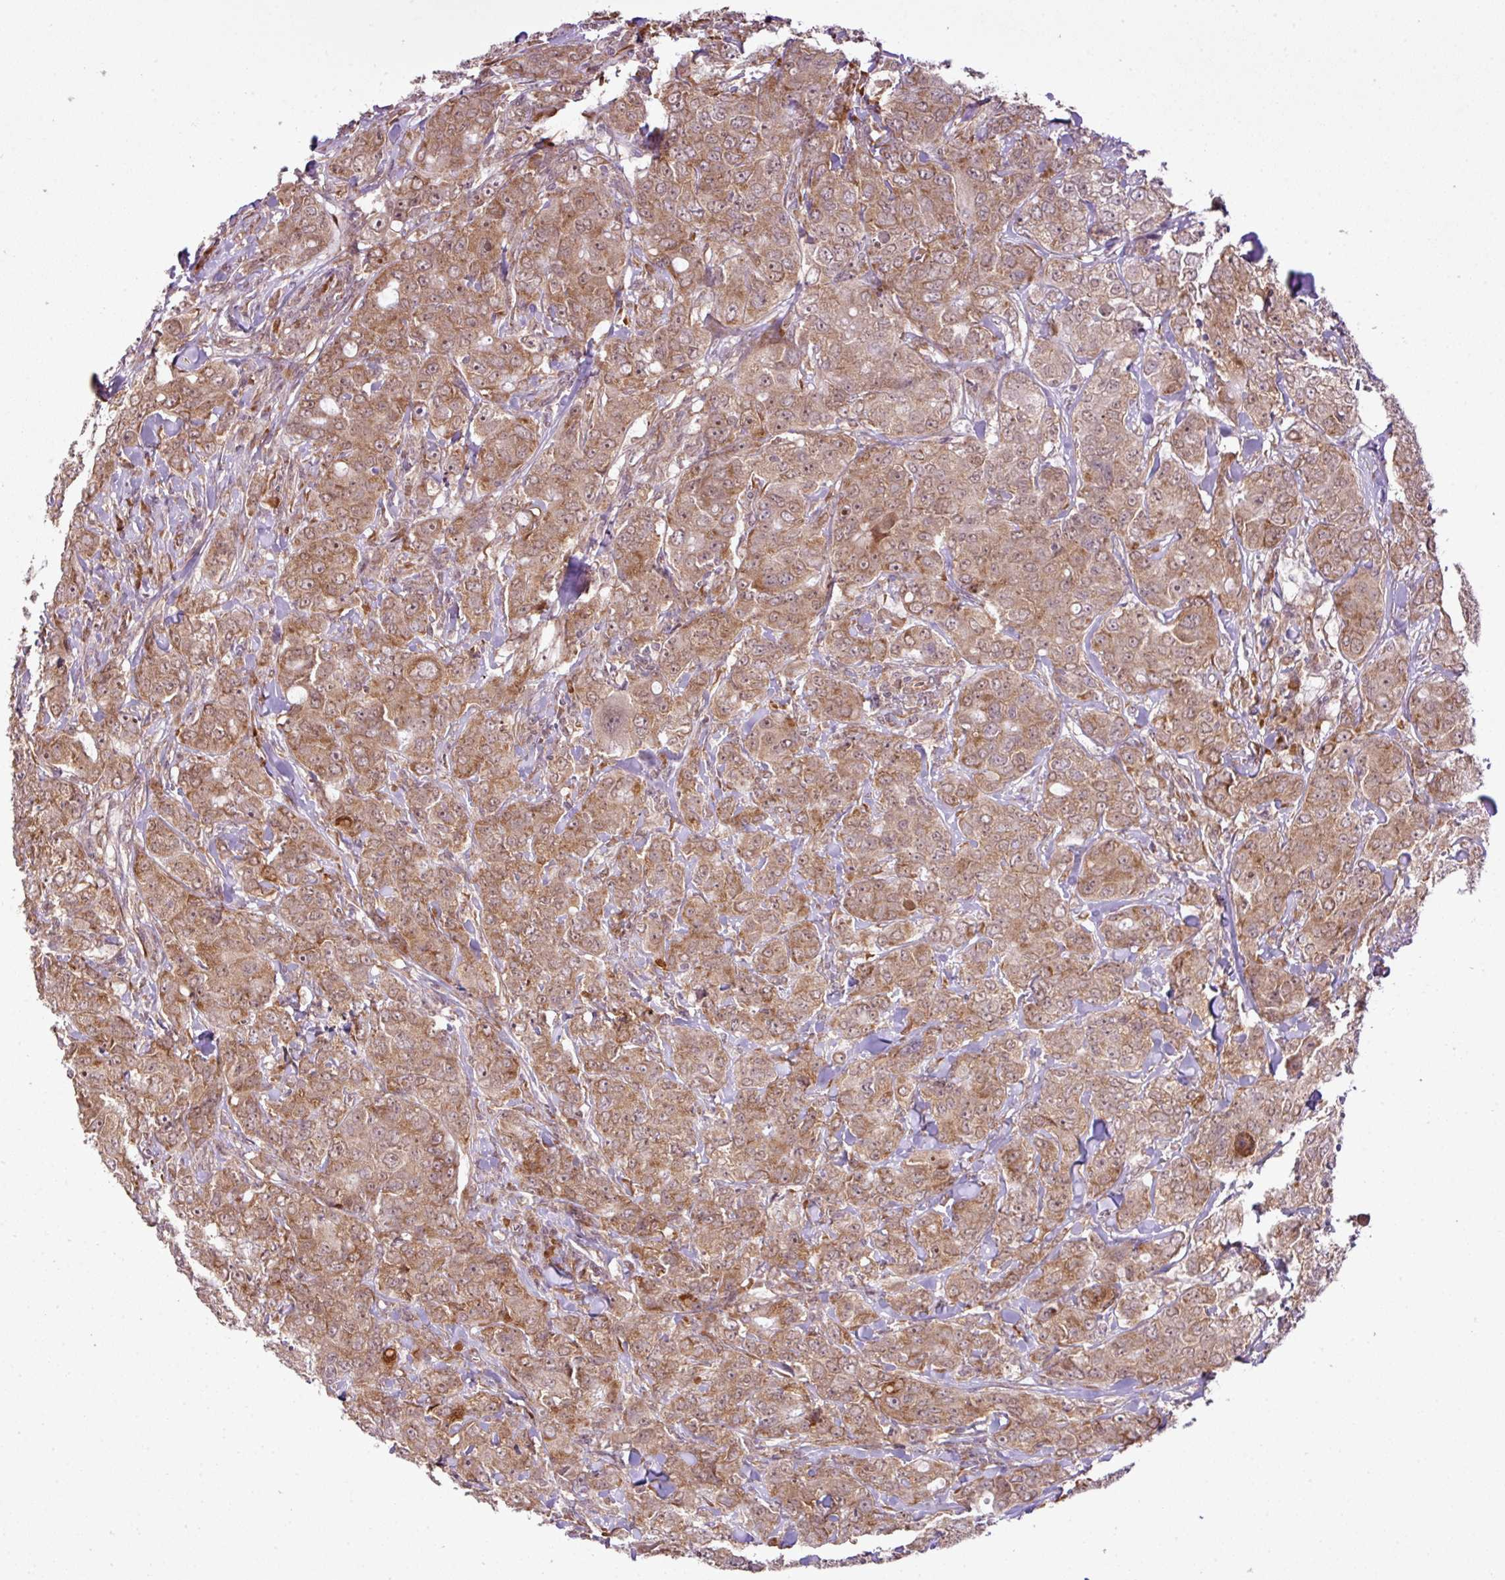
{"staining": {"intensity": "moderate", "quantity": ">75%", "location": "cytoplasmic/membranous,nuclear"}, "tissue": "breast cancer", "cell_type": "Tumor cells", "image_type": "cancer", "snomed": [{"axis": "morphology", "description": "Duct carcinoma"}, {"axis": "topography", "description": "Breast"}], "caption": "High-power microscopy captured an immunohistochemistry (IHC) image of breast invasive ductal carcinoma, revealing moderate cytoplasmic/membranous and nuclear staining in approximately >75% of tumor cells.", "gene": "DNAAF4", "patient": {"sex": "female", "age": 43}}